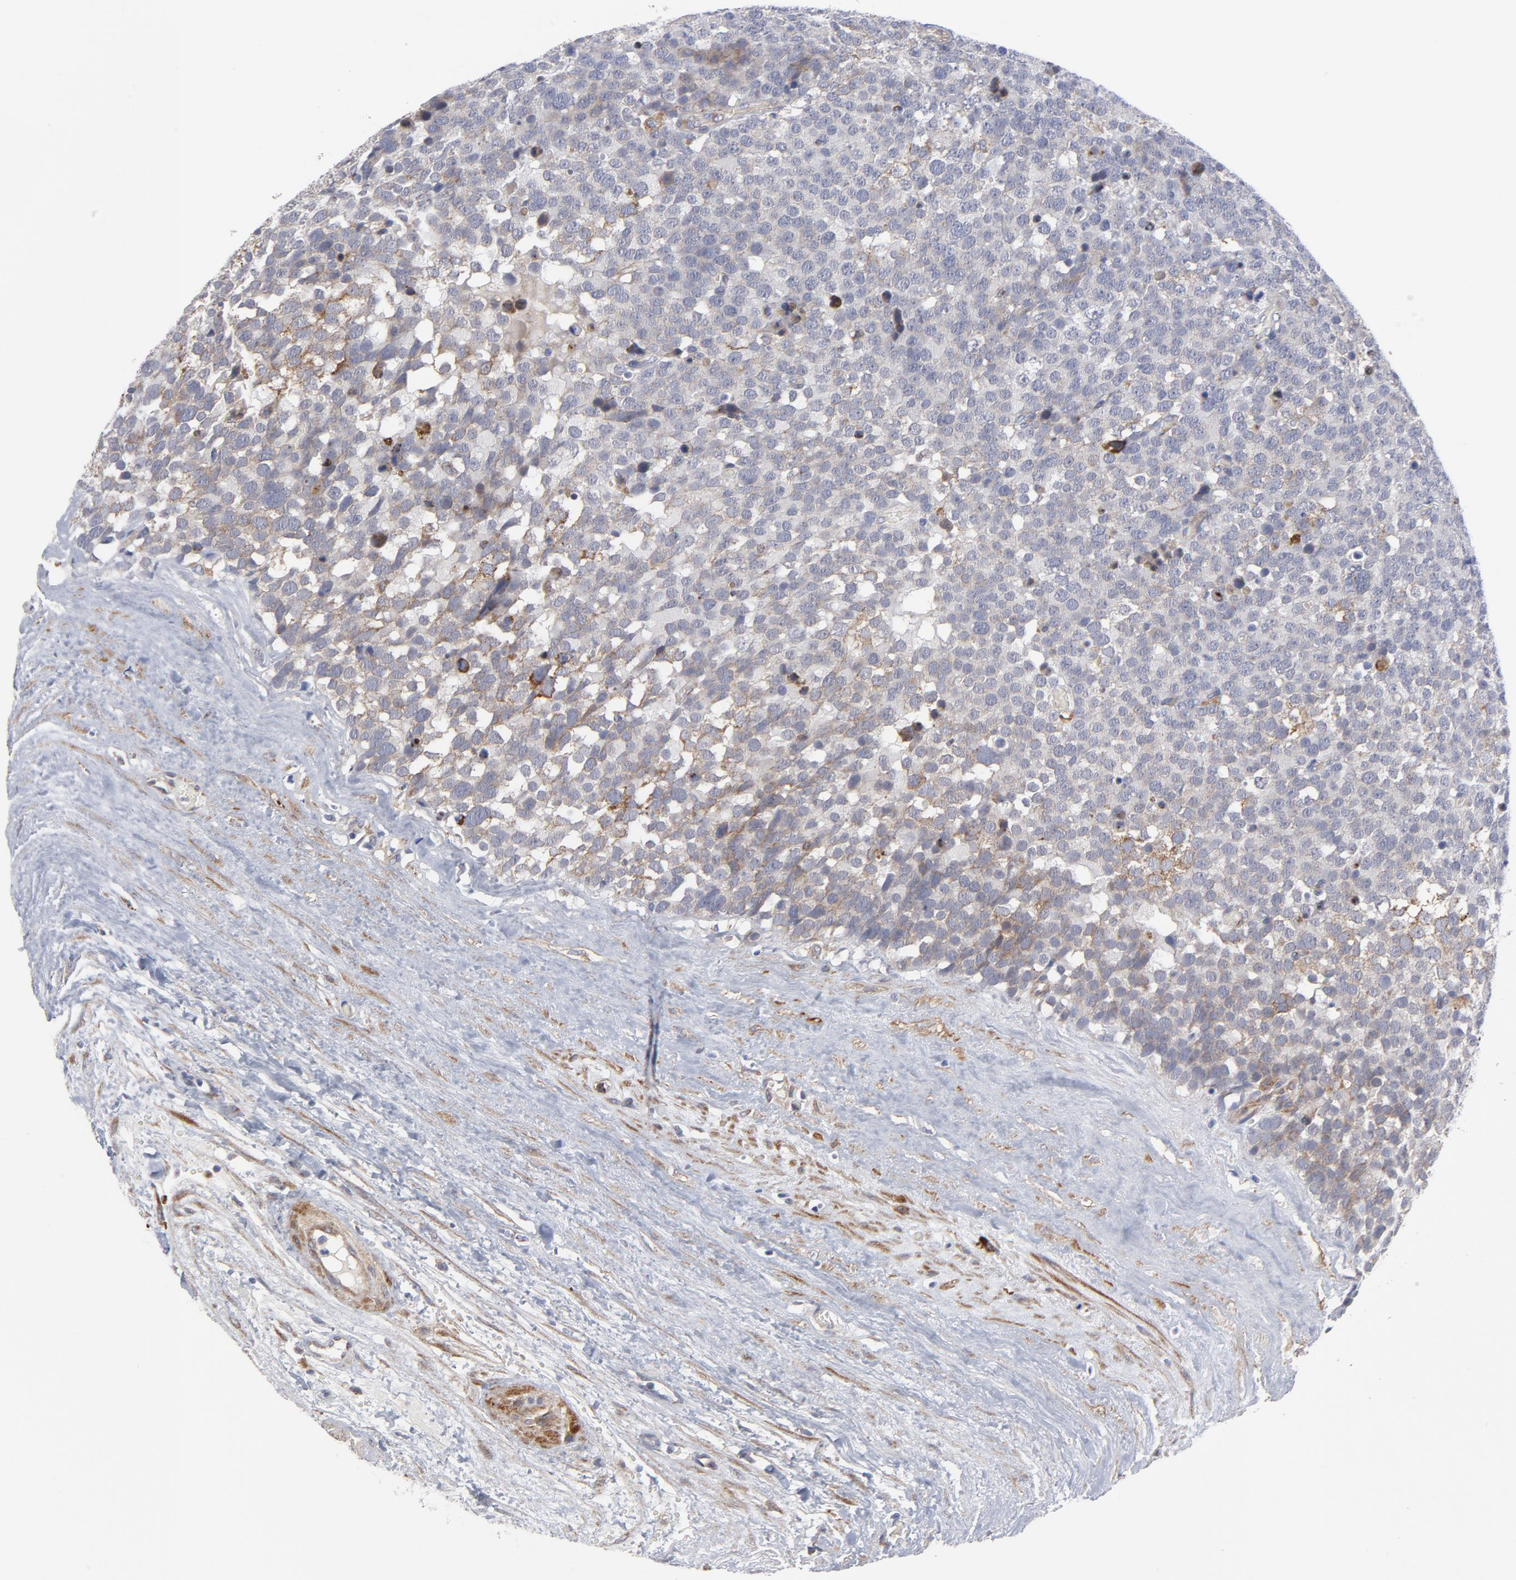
{"staining": {"intensity": "negative", "quantity": "none", "location": "none"}, "tissue": "testis cancer", "cell_type": "Tumor cells", "image_type": "cancer", "snomed": [{"axis": "morphology", "description": "Seminoma, NOS"}, {"axis": "topography", "description": "Testis"}], "caption": "Histopathology image shows no protein expression in tumor cells of testis cancer (seminoma) tissue.", "gene": "RAPGEF3", "patient": {"sex": "male", "age": 71}}